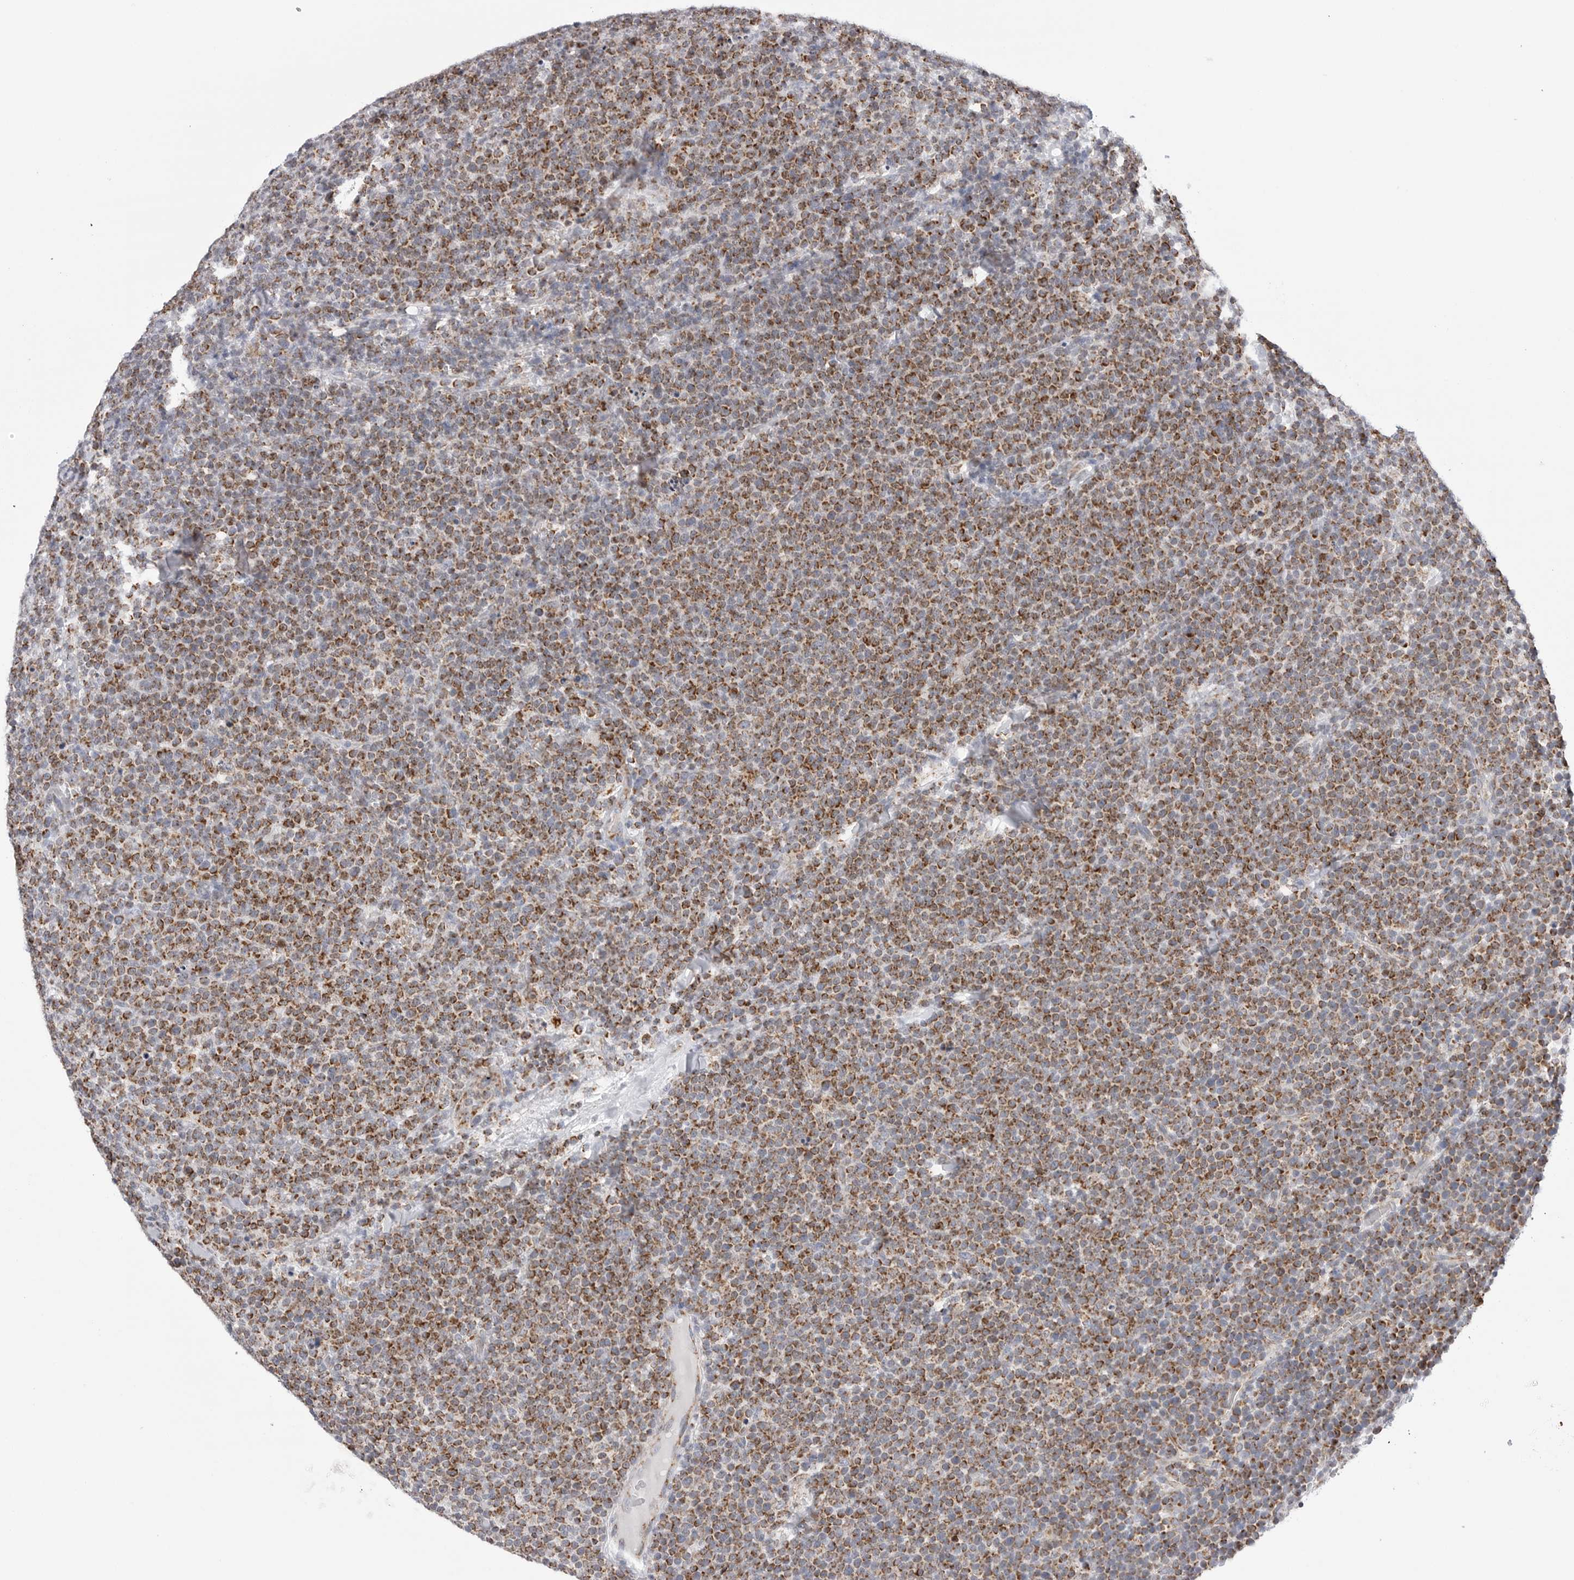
{"staining": {"intensity": "moderate", "quantity": ">75%", "location": "cytoplasmic/membranous"}, "tissue": "lymphoma", "cell_type": "Tumor cells", "image_type": "cancer", "snomed": [{"axis": "morphology", "description": "Malignant lymphoma, non-Hodgkin's type, High grade"}, {"axis": "topography", "description": "Lymph node"}], "caption": "Lymphoma was stained to show a protein in brown. There is medium levels of moderate cytoplasmic/membranous expression in approximately >75% of tumor cells.", "gene": "ATP5IF1", "patient": {"sex": "male", "age": 61}}